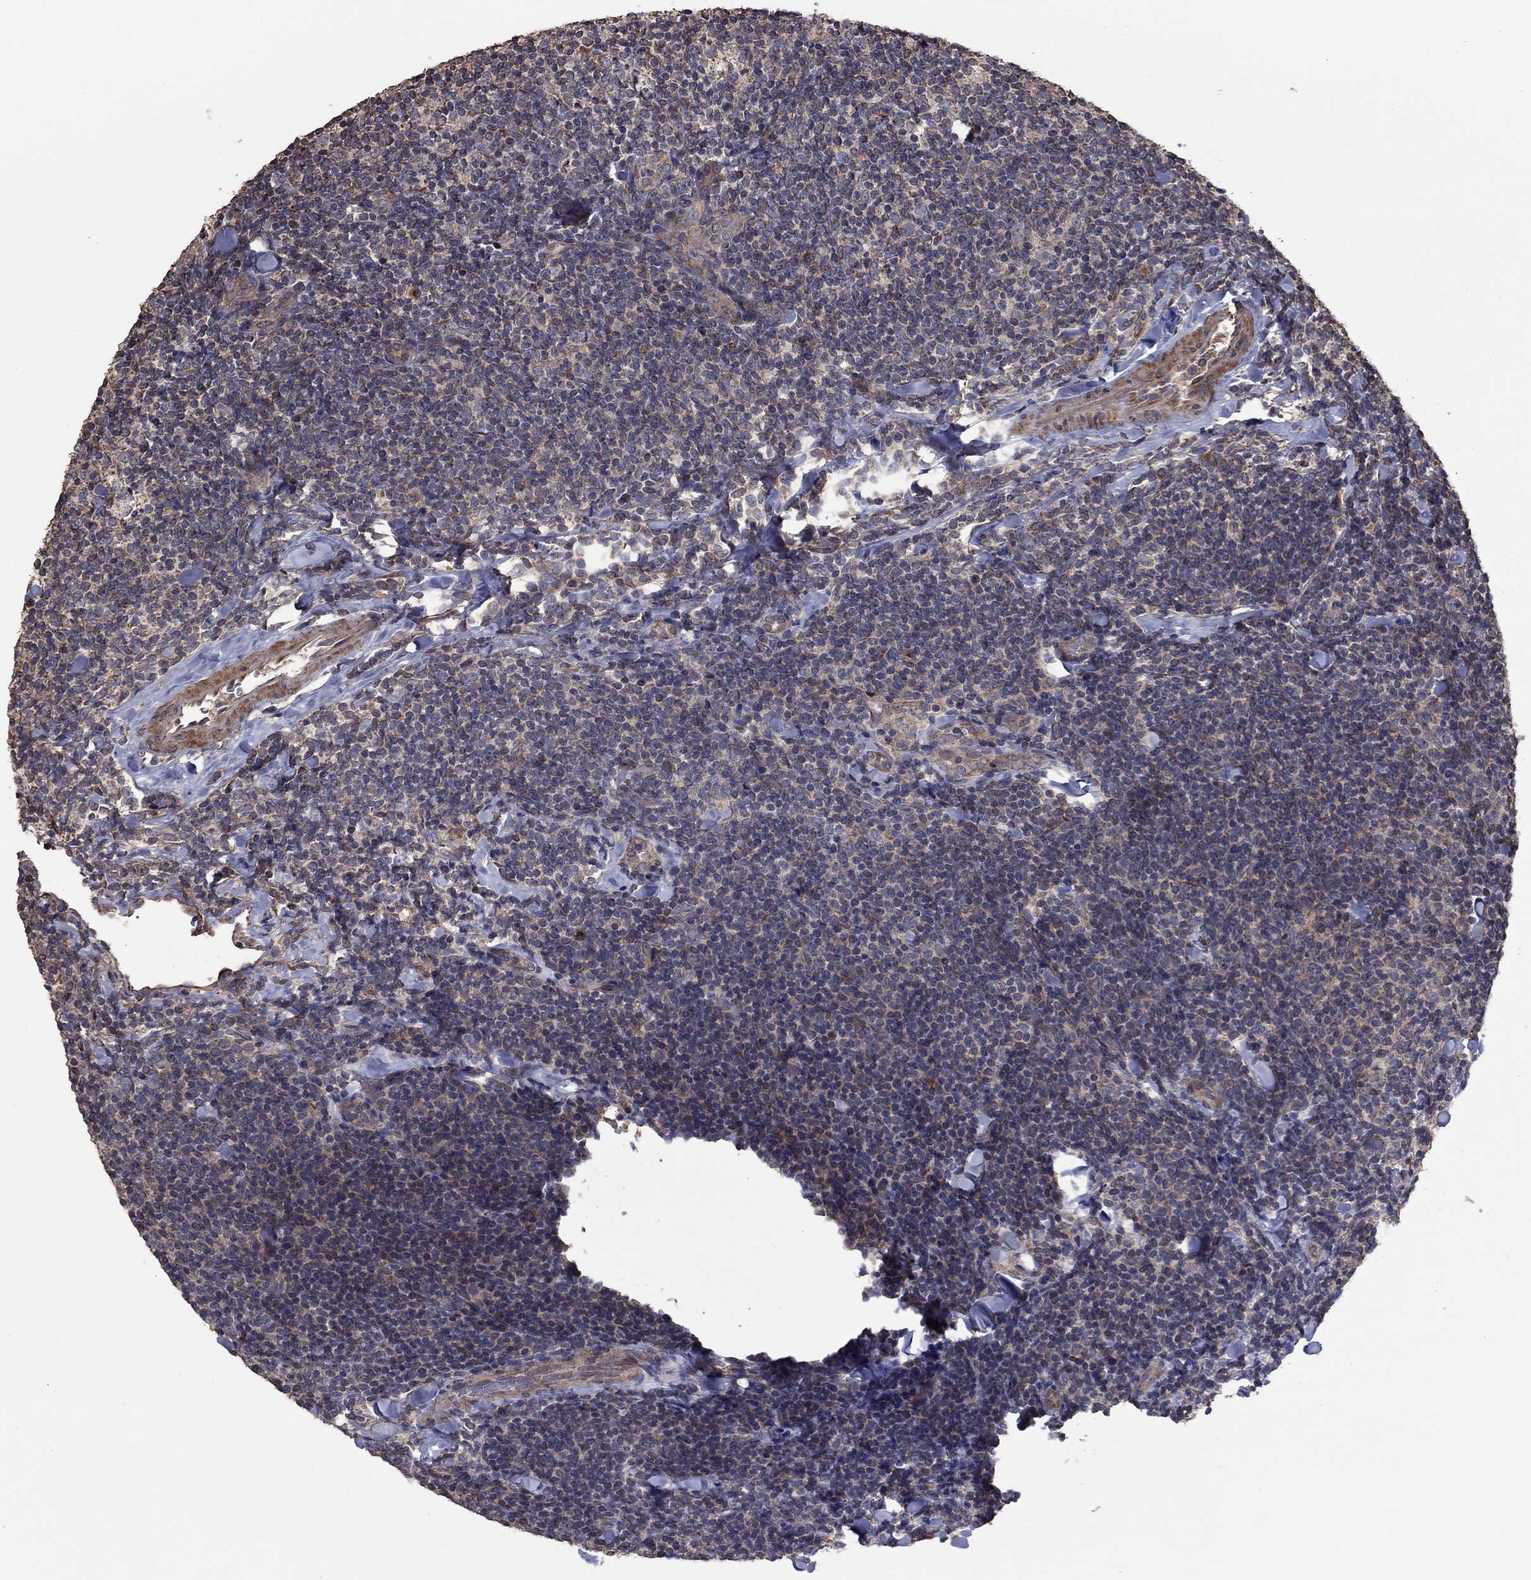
{"staining": {"intensity": "negative", "quantity": "none", "location": "none"}, "tissue": "lymphoma", "cell_type": "Tumor cells", "image_type": "cancer", "snomed": [{"axis": "morphology", "description": "Malignant lymphoma, non-Hodgkin's type, Low grade"}, {"axis": "topography", "description": "Lymph node"}], "caption": "DAB (3,3'-diaminobenzidine) immunohistochemical staining of malignant lymphoma, non-Hodgkin's type (low-grade) shows no significant positivity in tumor cells. (DAB (3,3'-diaminobenzidine) immunohistochemistry visualized using brightfield microscopy, high magnification).", "gene": "FLT4", "patient": {"sex": "female", "age": 56}}